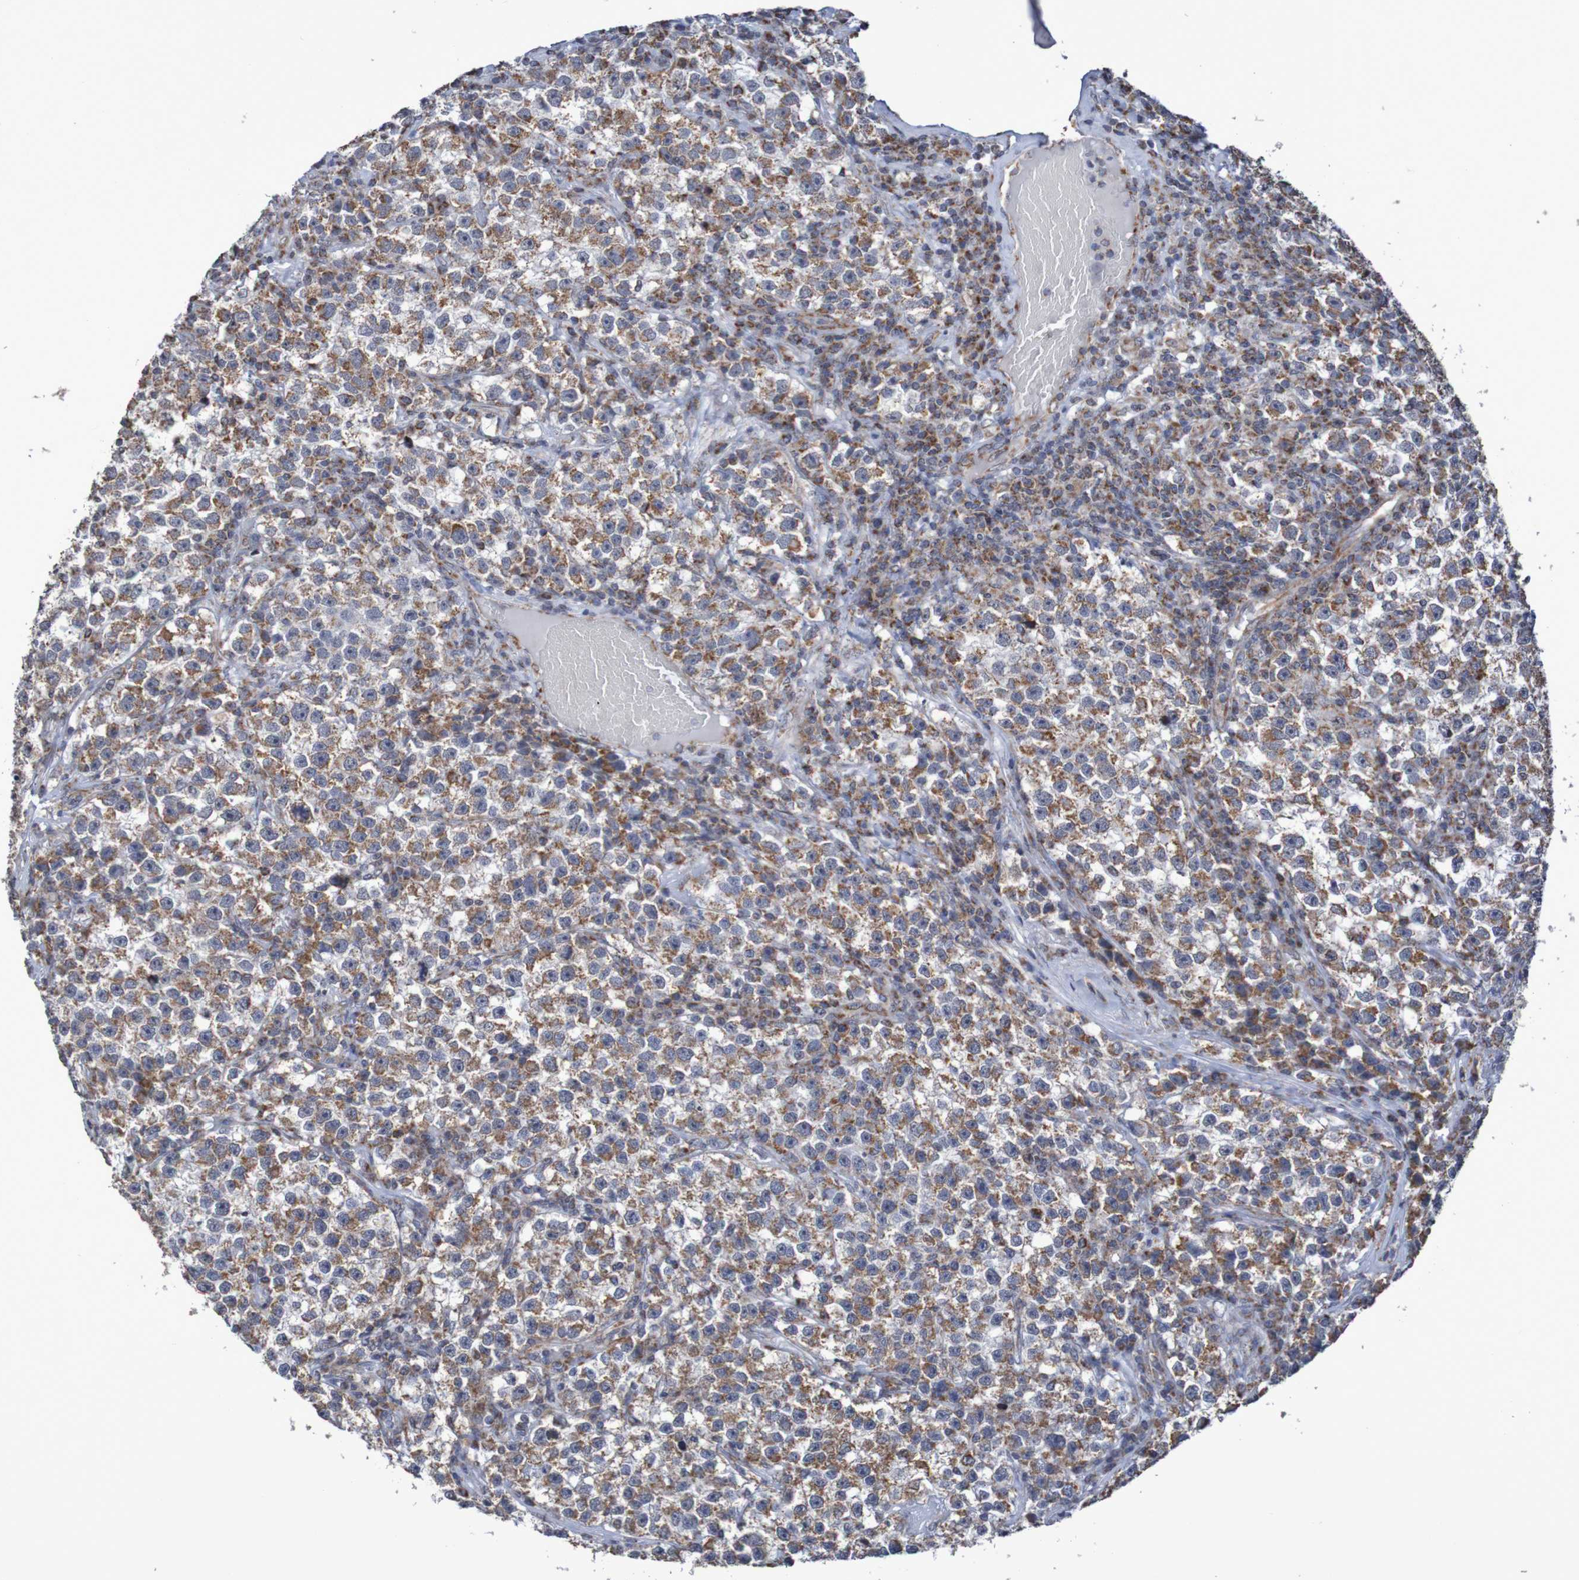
{"staining": {"intensity": "moderate", "quantity": ">75%", "location": "cytoplasmic/membranous"}, "tissue": "testis cancer", "cell_type": "Tumor cells", "image_type": "cancer", "snomed": [{"axis": "morphology", "description": "Seminoma, NOS"}, {"axis": "topography", "description": "Testis"}], "caption": "A brown stain labels moderate cytoplasmic/membranous positivity of a protein in testis cancer tumor cells.", "gene": "DVL1", "patient": {"sex": "male", "age": 22}}